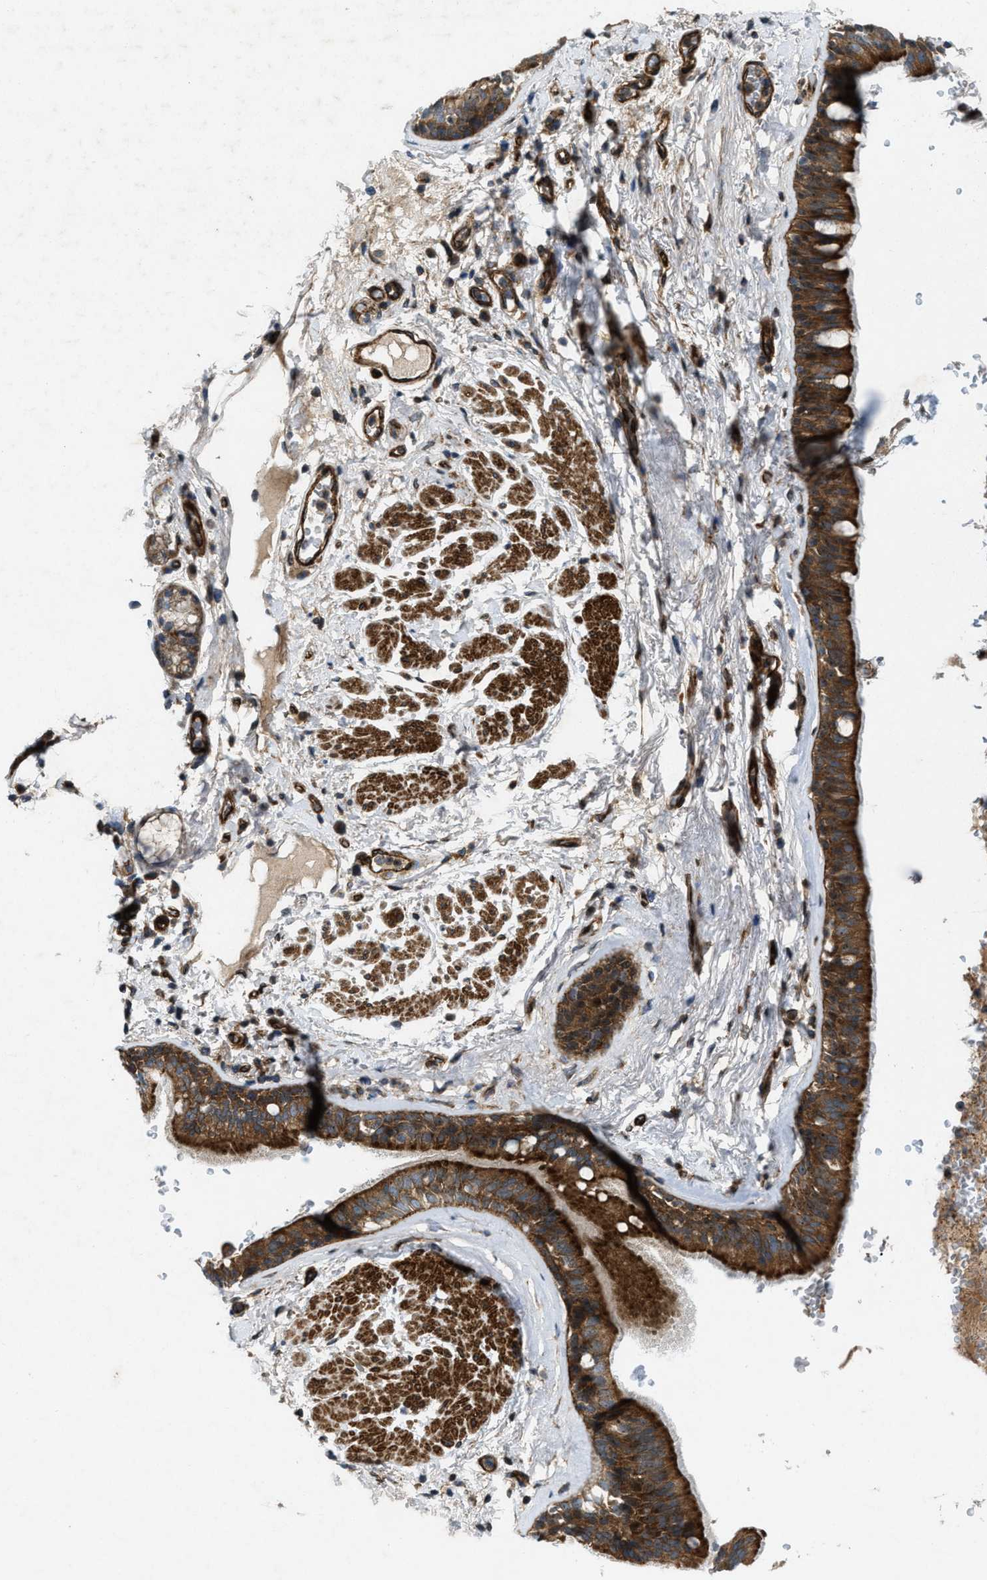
{"staining": {"intensity": "strong", "quantity": ">75%", "location": "cytoplasmic/membranous"}, "tissue": "bronchus", "cell_type": "Respiratory epithelial cells", "image_type": "normal", "snomed": [{"axis": "morphology", "description": "Normal tissue, NOS"}, {"axis": "topography", "description": "Cartilage tissue"}], "caption": "Immunohistochemistry (IHC) (DAB (3,3'-diaminobenzidine)) staining of normal human bronchus displays strong cytoplasmic/membranous protein expression in about >75% of respiratory epithelial cells. (IHC, brightfield microscopy, high magnification).", "gene": "URGCP", "patient": {"sex": "female", "age": 63}}